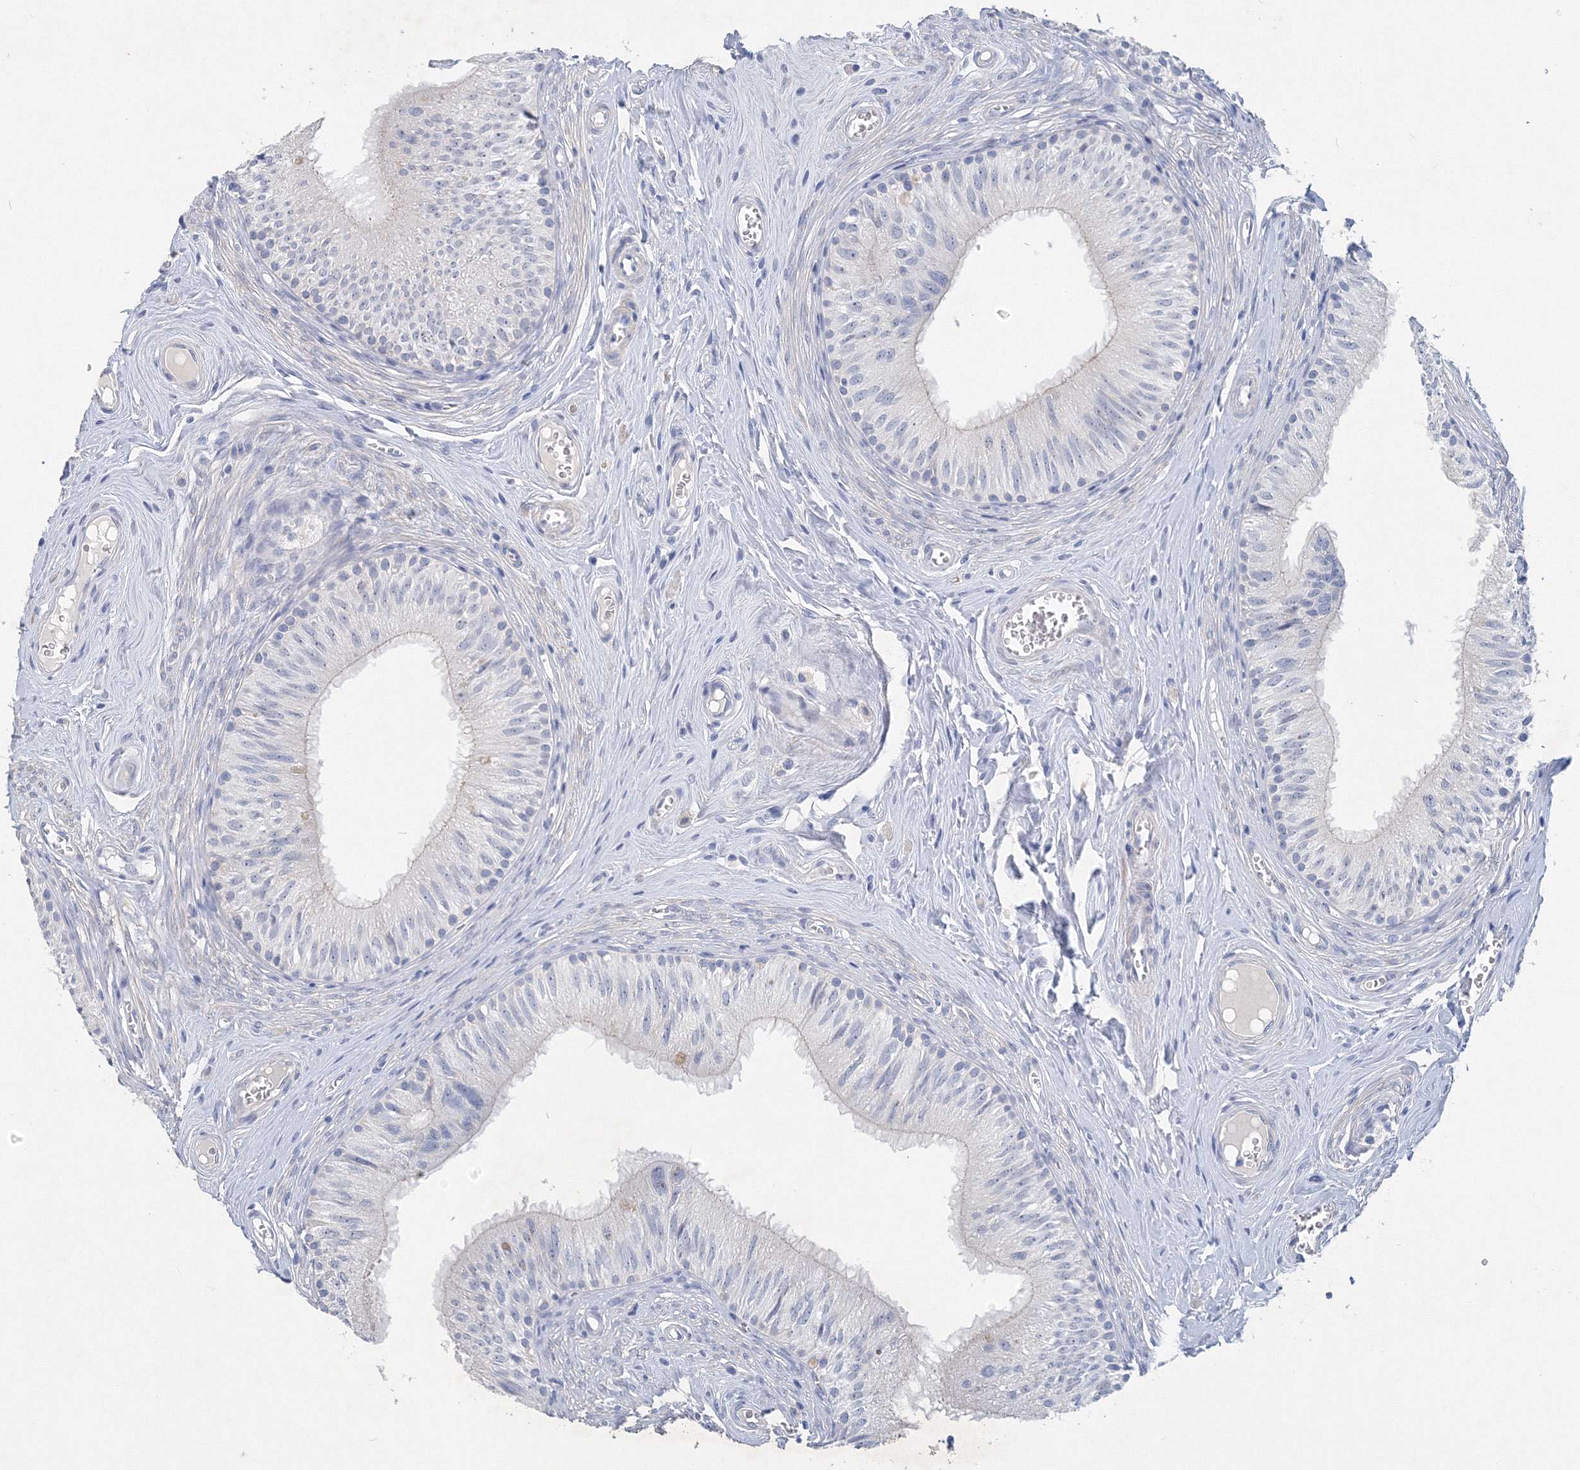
{"staining": {"intensity": "moderate", "quantity": "<25%", "location": "cytoplasmic/membranous"}, "tissue": "epididymis", "cell_type": "Glandular cells", "image_type": "normal", "snomed": [{"axis": "morphology", "description": "Normal tissue, NOS"}, {"axis": "topography", "description": "Epididymis"}], "caption": "Brown immunohistochemical staining in unremarkable epididymis exhibits moderate cytoplasmic/membranous positivity in about <25% of glandular cells.", "gene": "OSBPL6", "patient": {"sex": "male", "age": 46}}